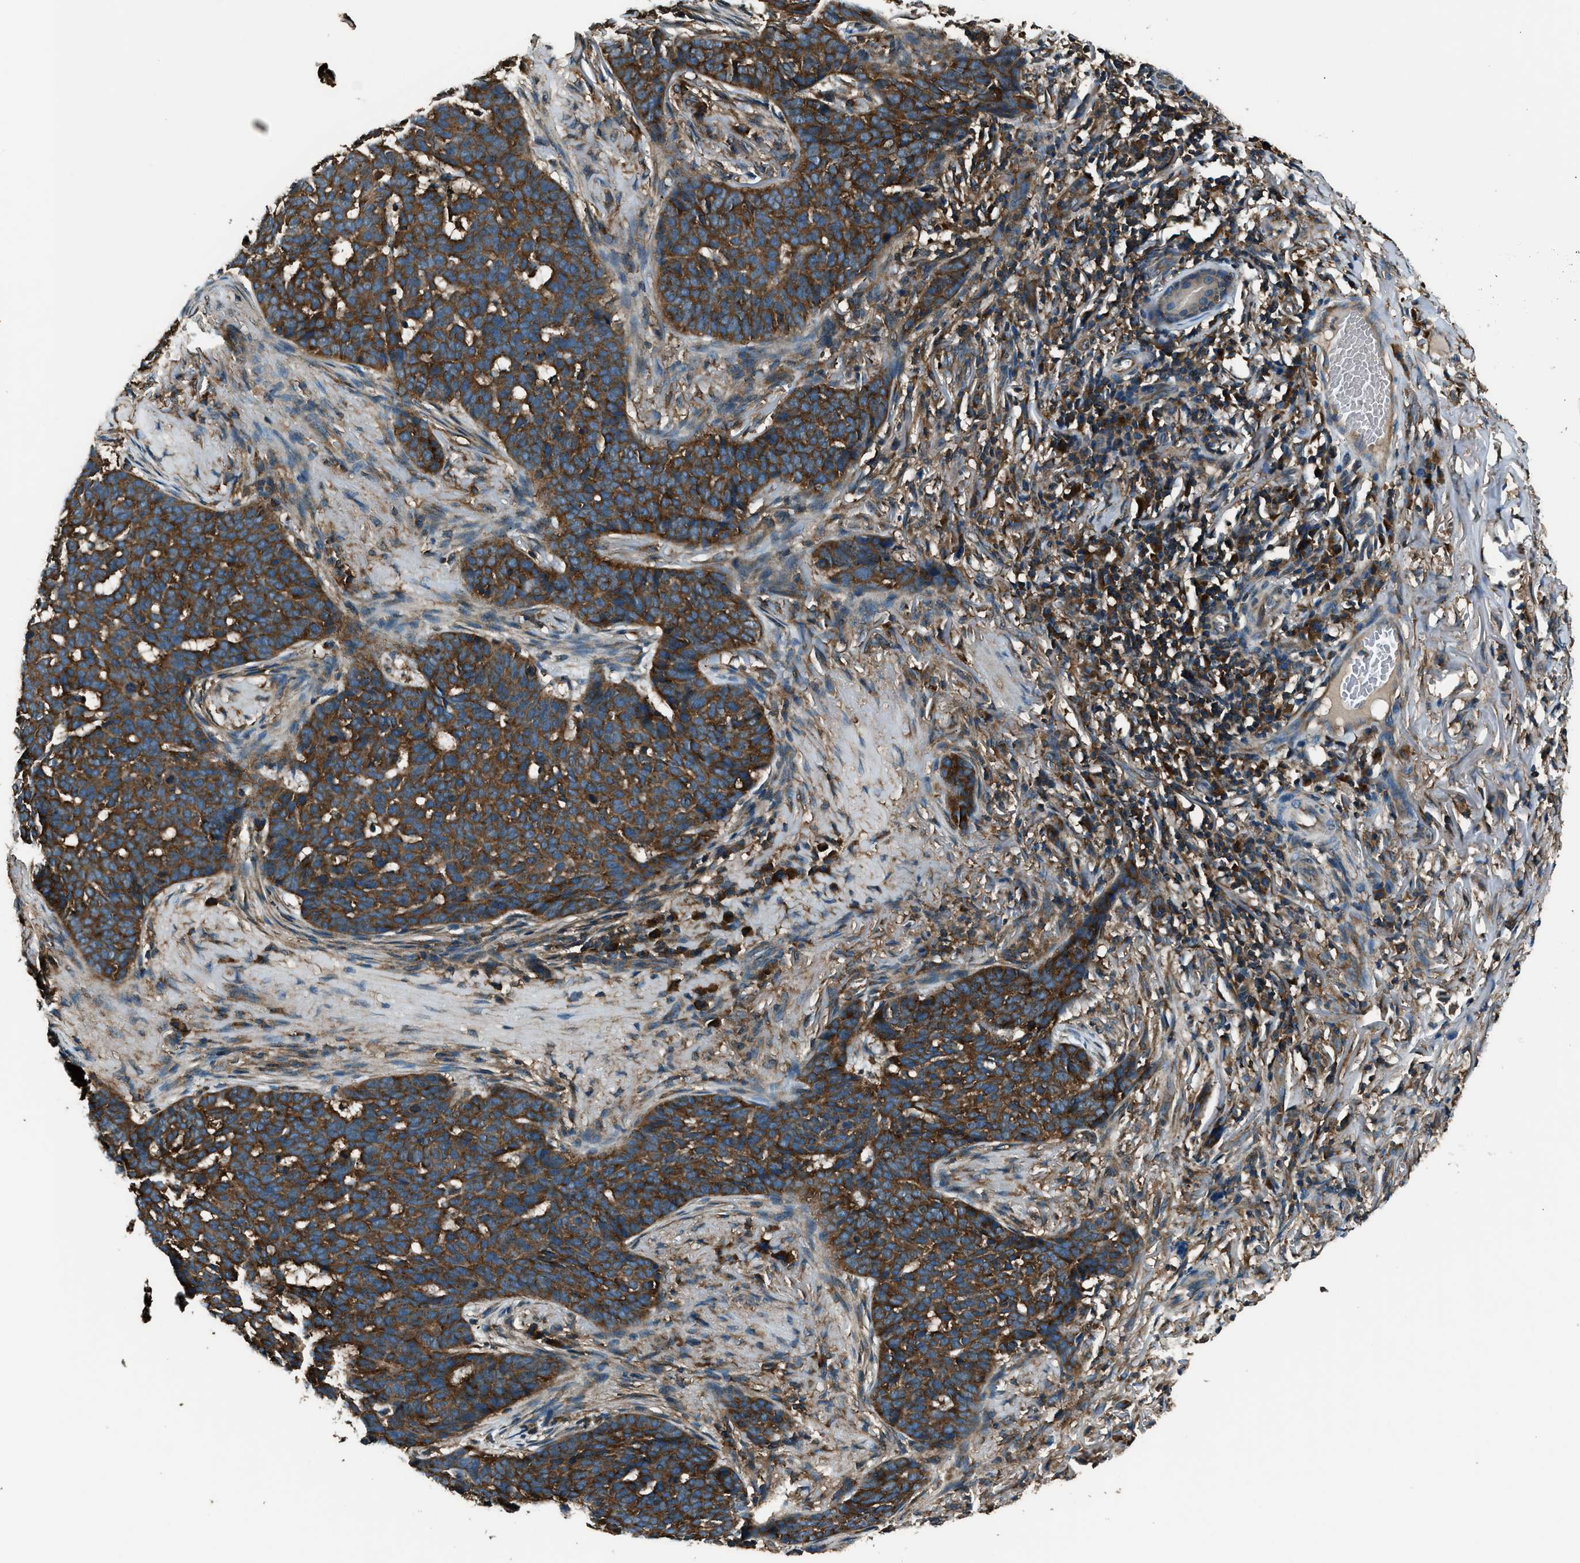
{"staining": {"intensity": "strong", "quantity": ">75%", "location": "cytoplasmic/membranous"}, "tissue": "skin cancer", "cell_type": "Tumor cells", "image_type": "cancer", "snomed": [{"axis": "morphology", "description": "Basal cell carcinoma"}, {"axis": "topography", "description": "Skin"}], "caption": "Brown immunohistochemical staining in human skin basal cell carcinoma demonstrates strong cytoplasmic/membranous staining in approximately >75% of tumor cells.", "gene": "ARFGAP2", "patient": {"sex": "male", "age": 85}}